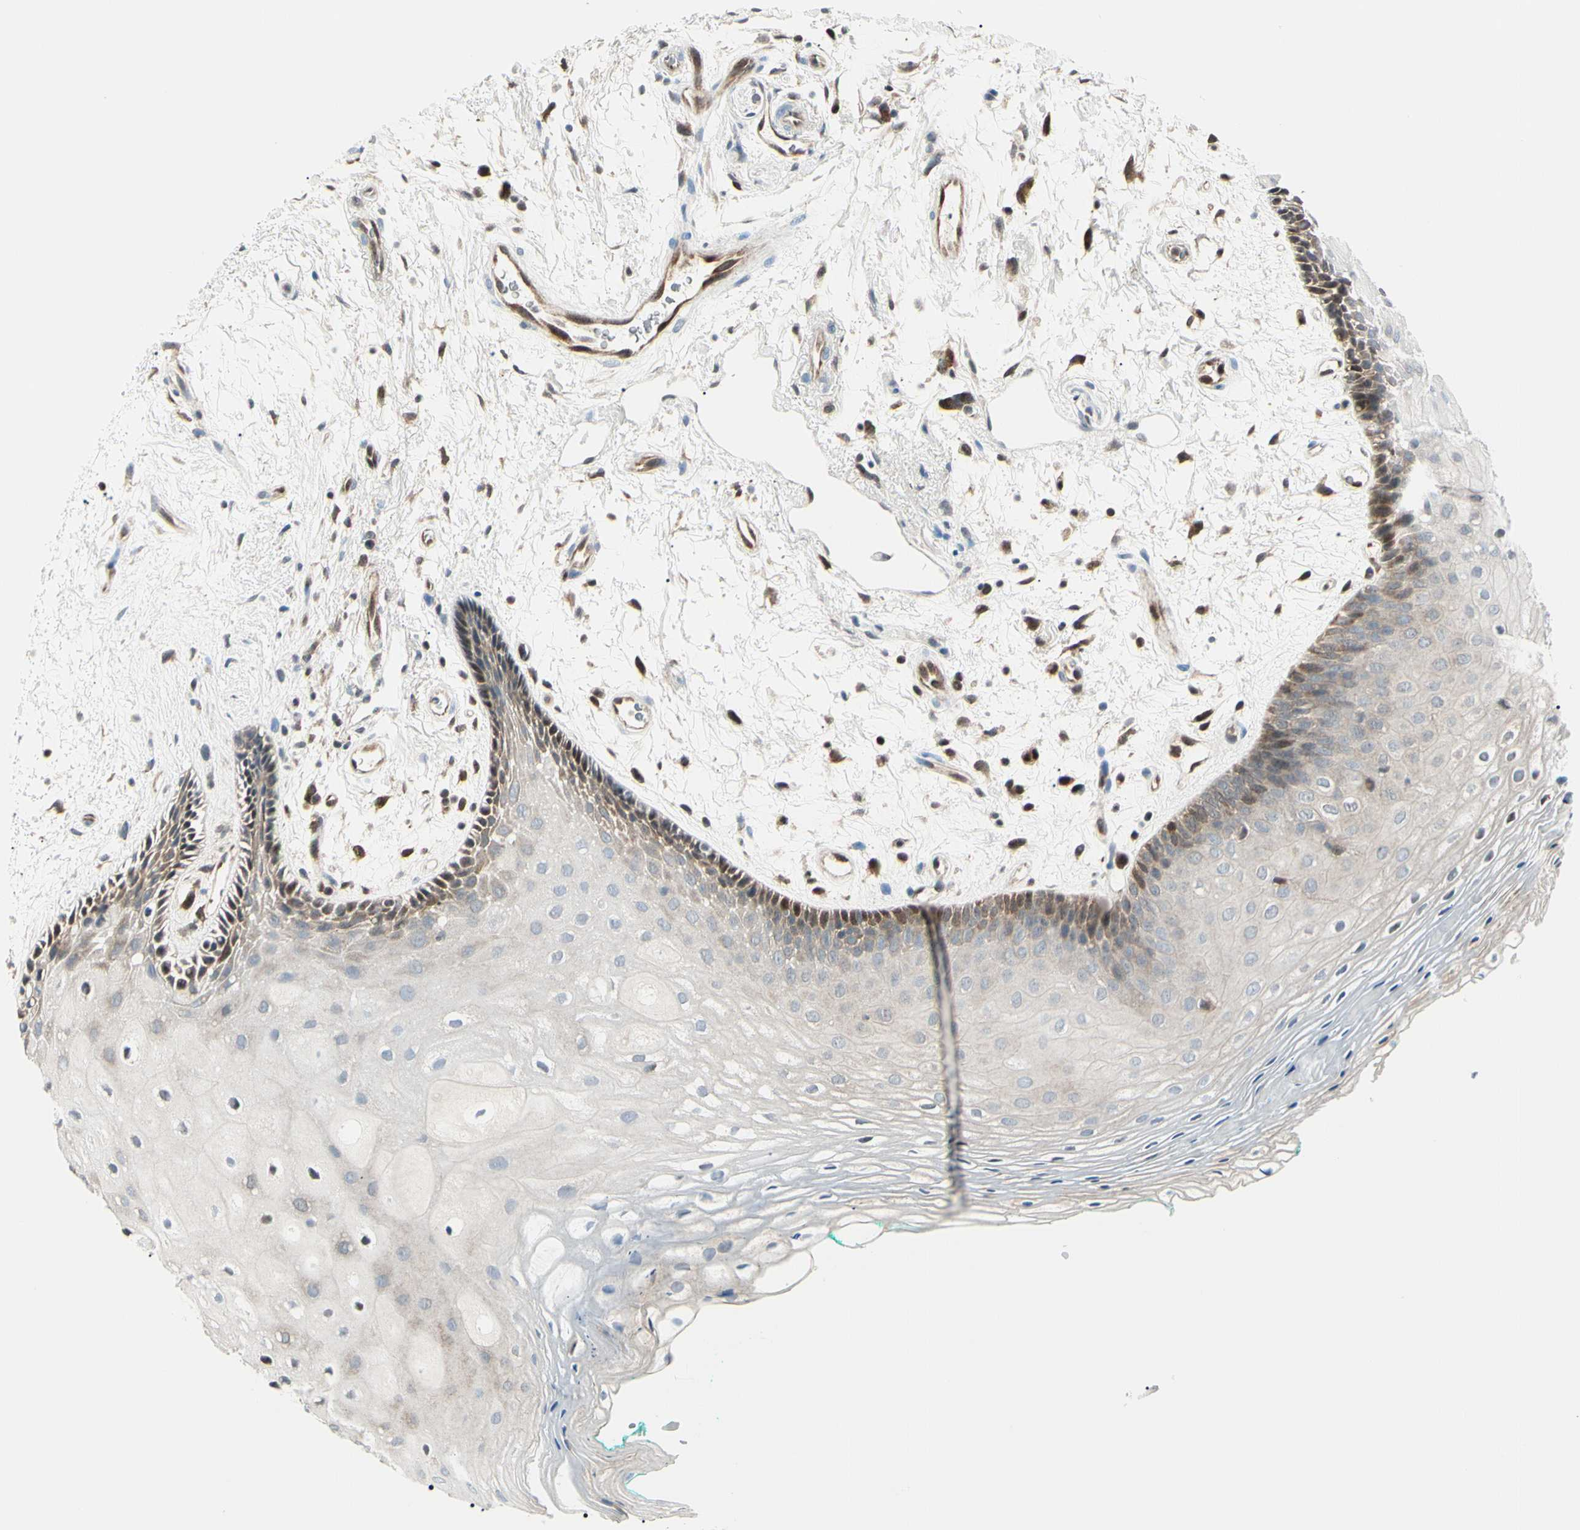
{"staining": {"intensity": "moderate", "quantity": "<25%", "location": "cytoplasmic/membranous,nuclear"}, "tissue": "oral mucosa", "cell_type": "Squamous epithelial cells", "image_type": "normal", "snomed": [{"axis": "morphology", "description": "Normal tissue, NOS"}, {"axis": "topography", "description": "Skeletal muscle"}, {"axis": "topography", "description": "Oral tissue"}, {"axis": "topography", "description": "Peripheral nerve tissue"}], "caption": "An image of human oral mucosa stained for a protein shows moderate cytoplasmic/membranous,nuclear brown staining in squamous epithelial cells.", "gene": "PGK1", "patient": {"sex": "female", "age": 84}}